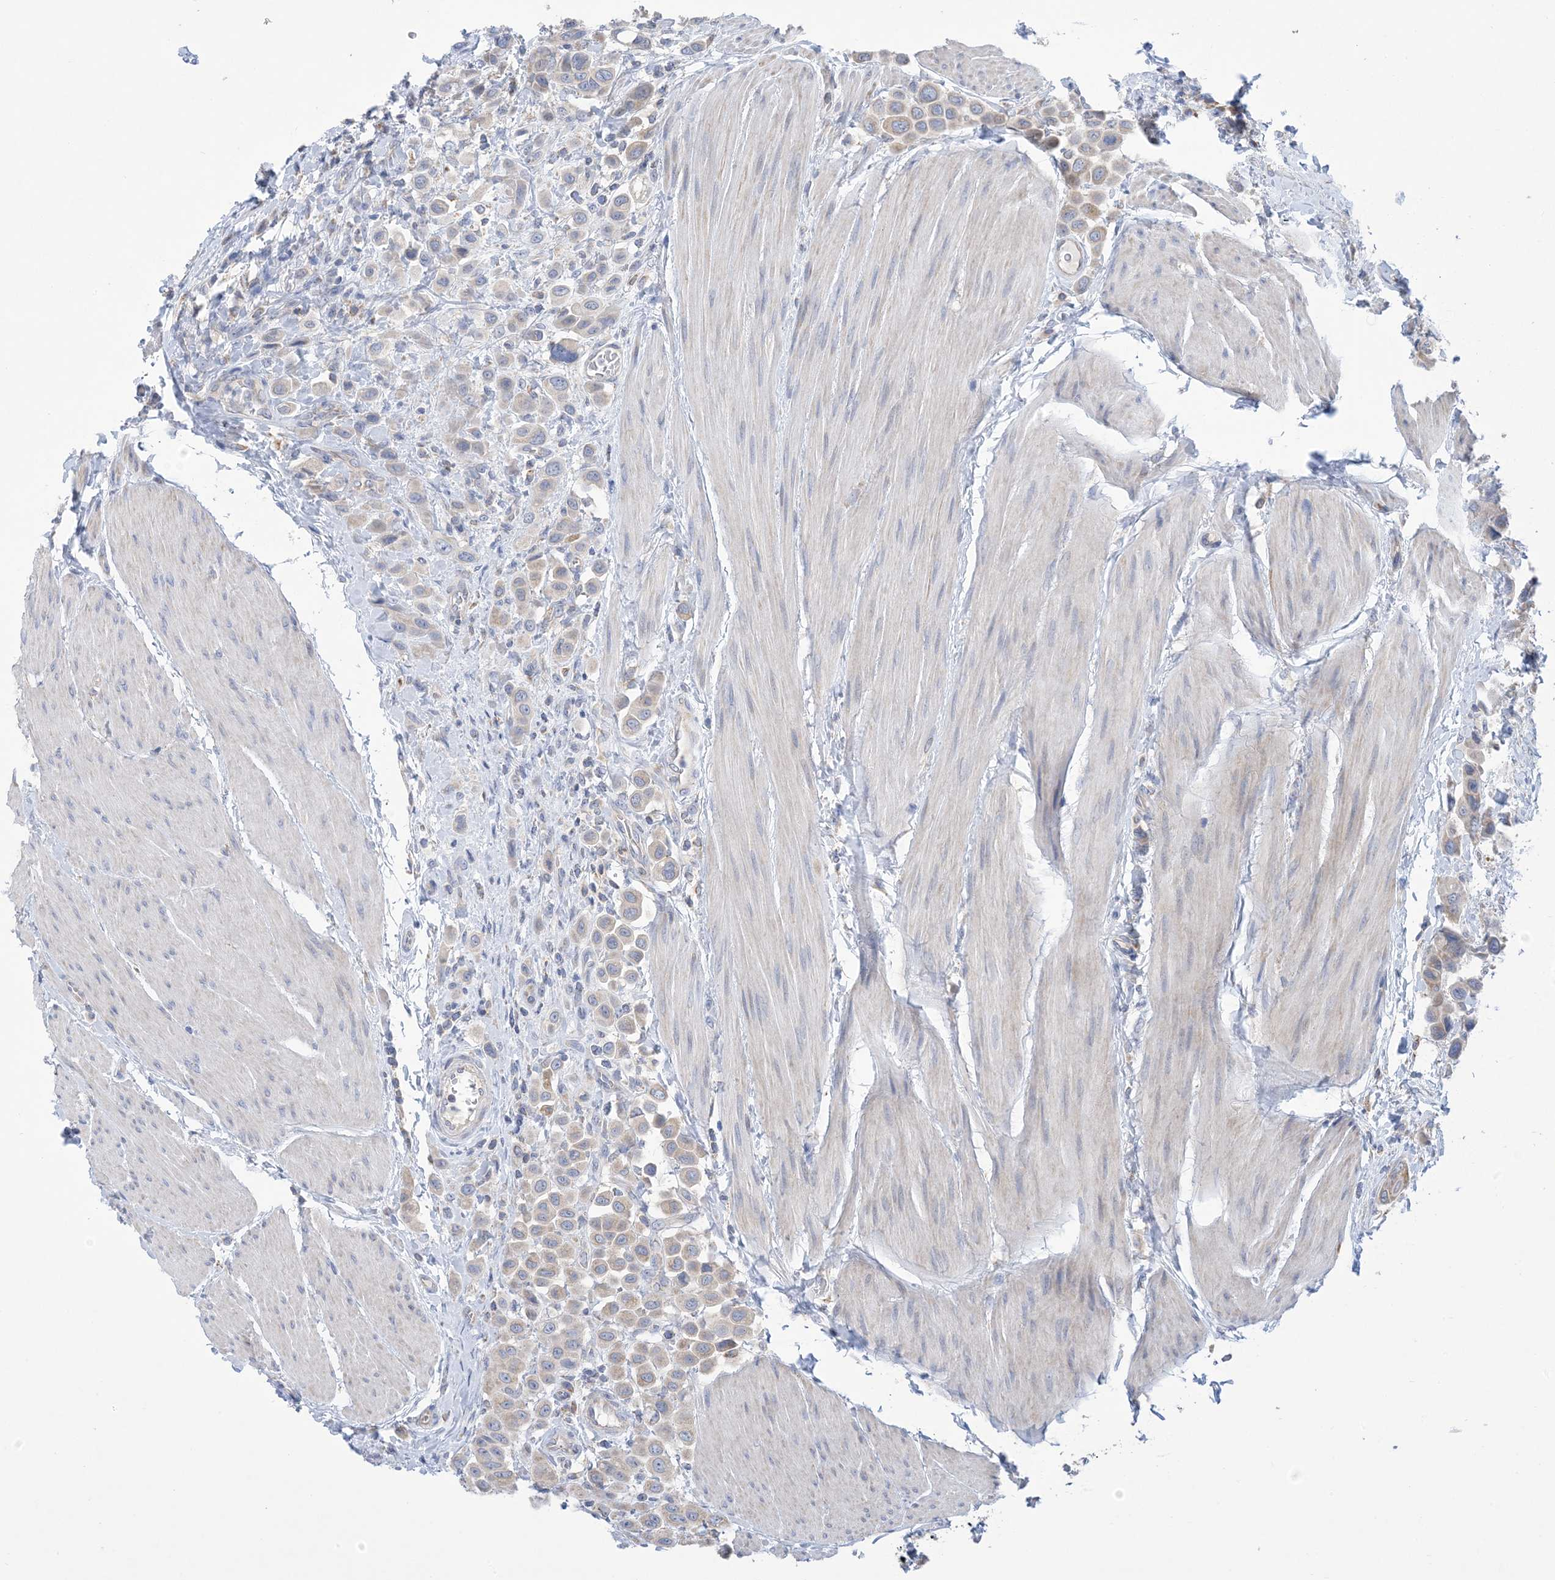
{"staining": {"intensity": "negative", "quantity": "none", "location": "none"}, "tissue": "urothelial cancer", "cell_type": "Tumor cells", "image_type": "cancer", "snomed": [{"axis": "morphology", "description": "Urothelial carcinoma, High grade"}, {"axis": "topography", "description": "Urinary bladder"}], "caption": "A histopathology image of urothelial cancer stained for a protein exhibits no brown staining in tumor cells. (Stains: DAB immunohistochemistry with hematoxylin counter stain, Microscopy: brightfield microscopy at high magnification).", "gene": "CLEC16A", "patient": {"sex": "male", "age": 50}}